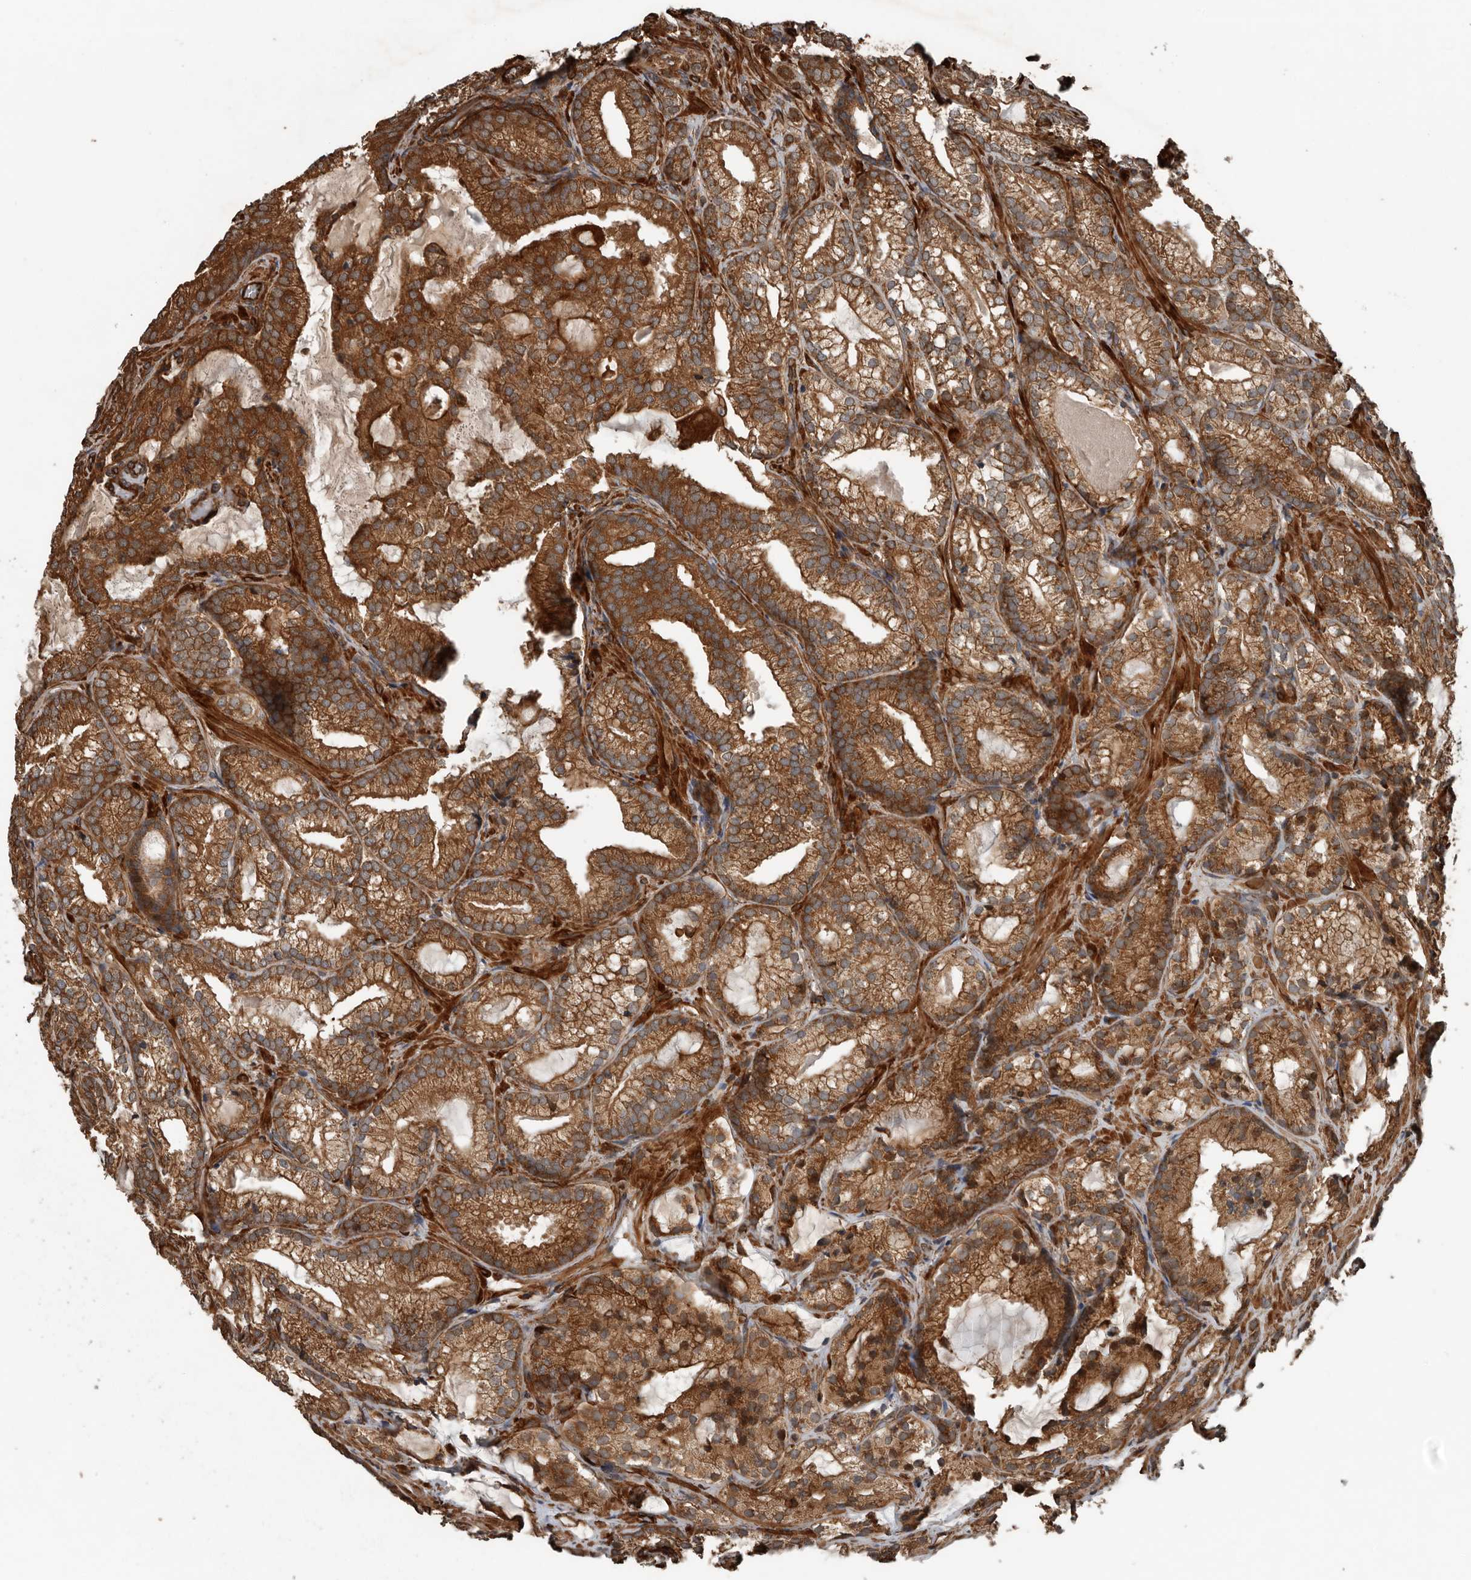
{"staining": {"intensity": "strong", "quantity": ">75%", "location": "cytoplasmic/membranous"}, "tissue": "prostate cancer", "cell_type": "Tumor cells", "image_type": "cancer", "snomed": [{"axis": "morphology", "description": "Adenocarcinoma, Low grade"}, {"axis": "topography", "description": "Prostate"}], "caption": "Prostate cancer stained for a protein shows strong cytoplasmic/membranous positivity in tumor cells. The staining was performed using DAB to visualize the protein expression in brown, while the nuclei were stained in blue with hematoxylin (Magnification: 20x).", "gene": "YOD1", "patient": {"sex": "male", "age": 72}}